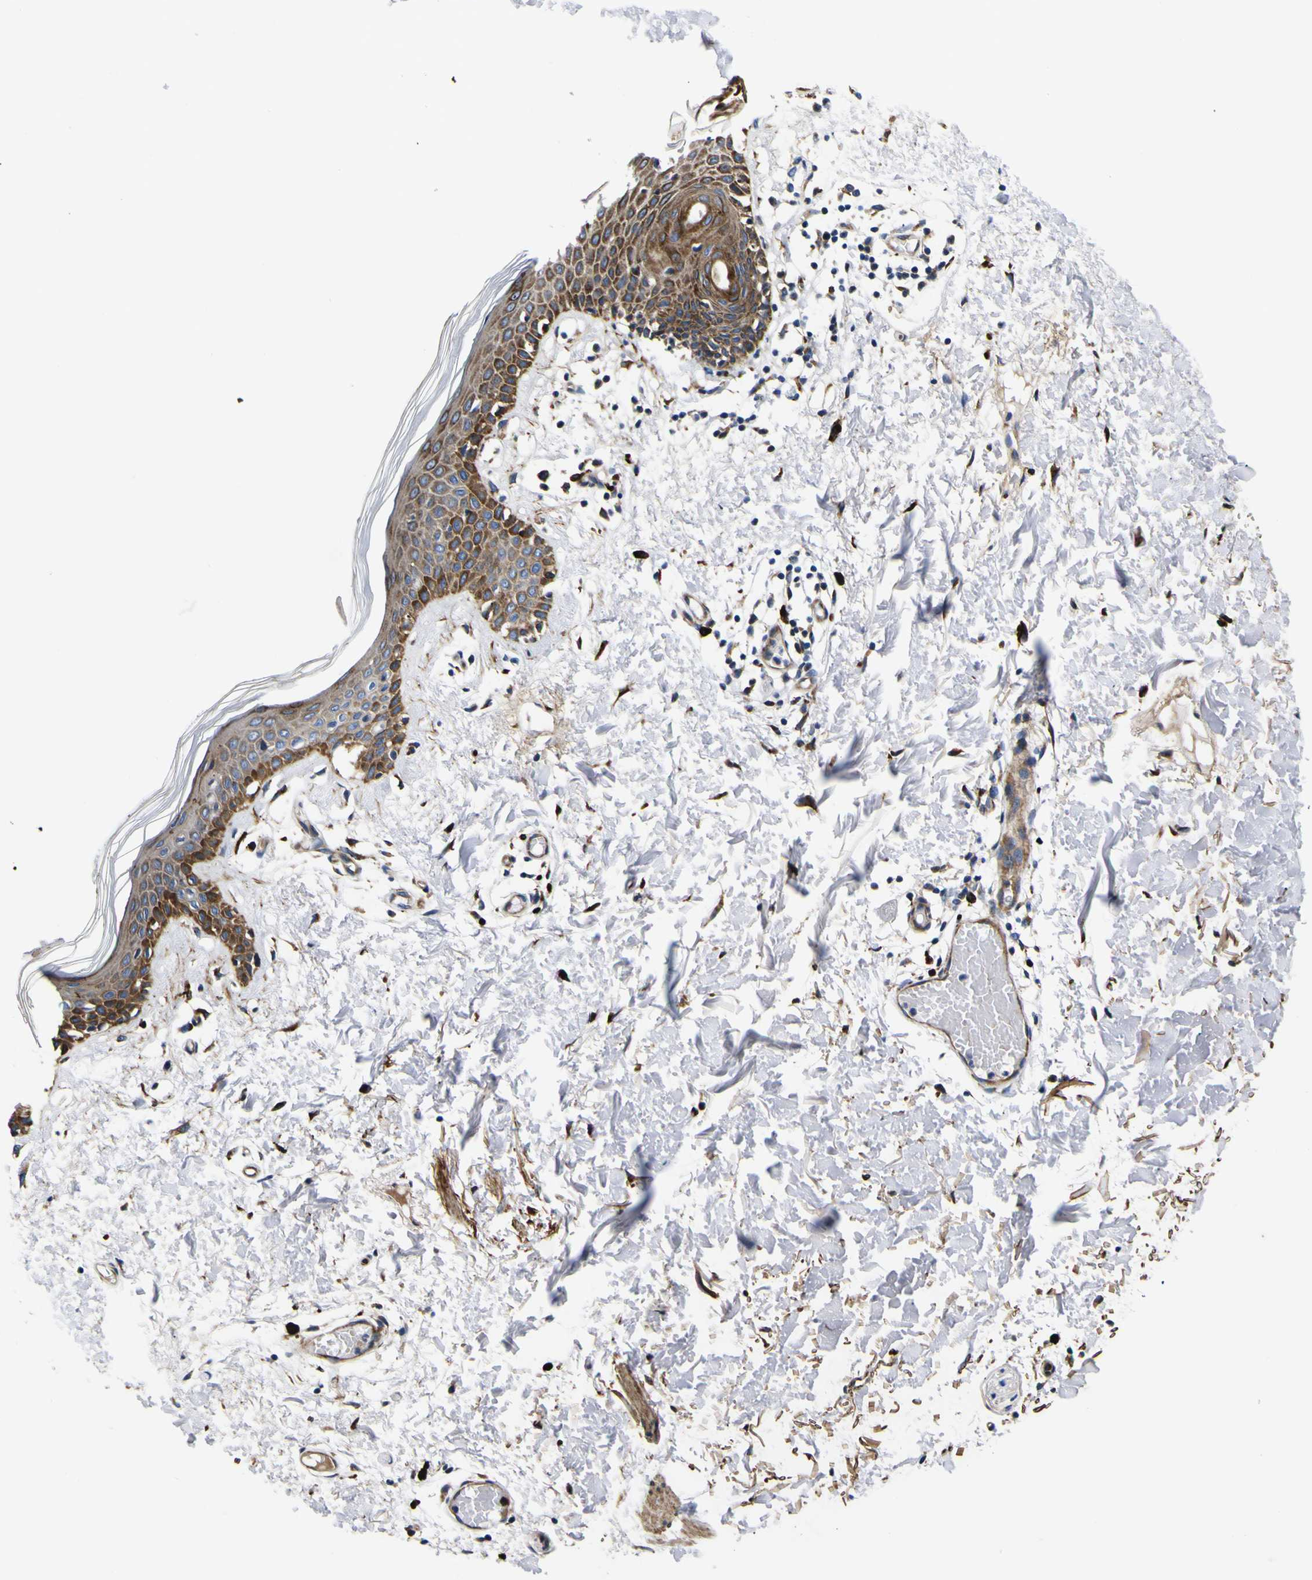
{"staining": {"intensity": "strong", "quantity": ">75%", "location": "cytoplasmic/membranous"}, "tissue": "skin", "cell_type": "Fibroblasts", "image_type": "normal", "snomed": [{"axis": "morphology", "description": "Normal tissue, NOS"}, {"axis": "topography", "description": "Skin"}], "caption": "Strong cytoplasmic/membranous staining for a protein is identified in about >75% of fibroblasts of normal skin using immunohistochemistry (IHC).", "gene": "SCD", "patient": {"sex": "male", "age": 53}}